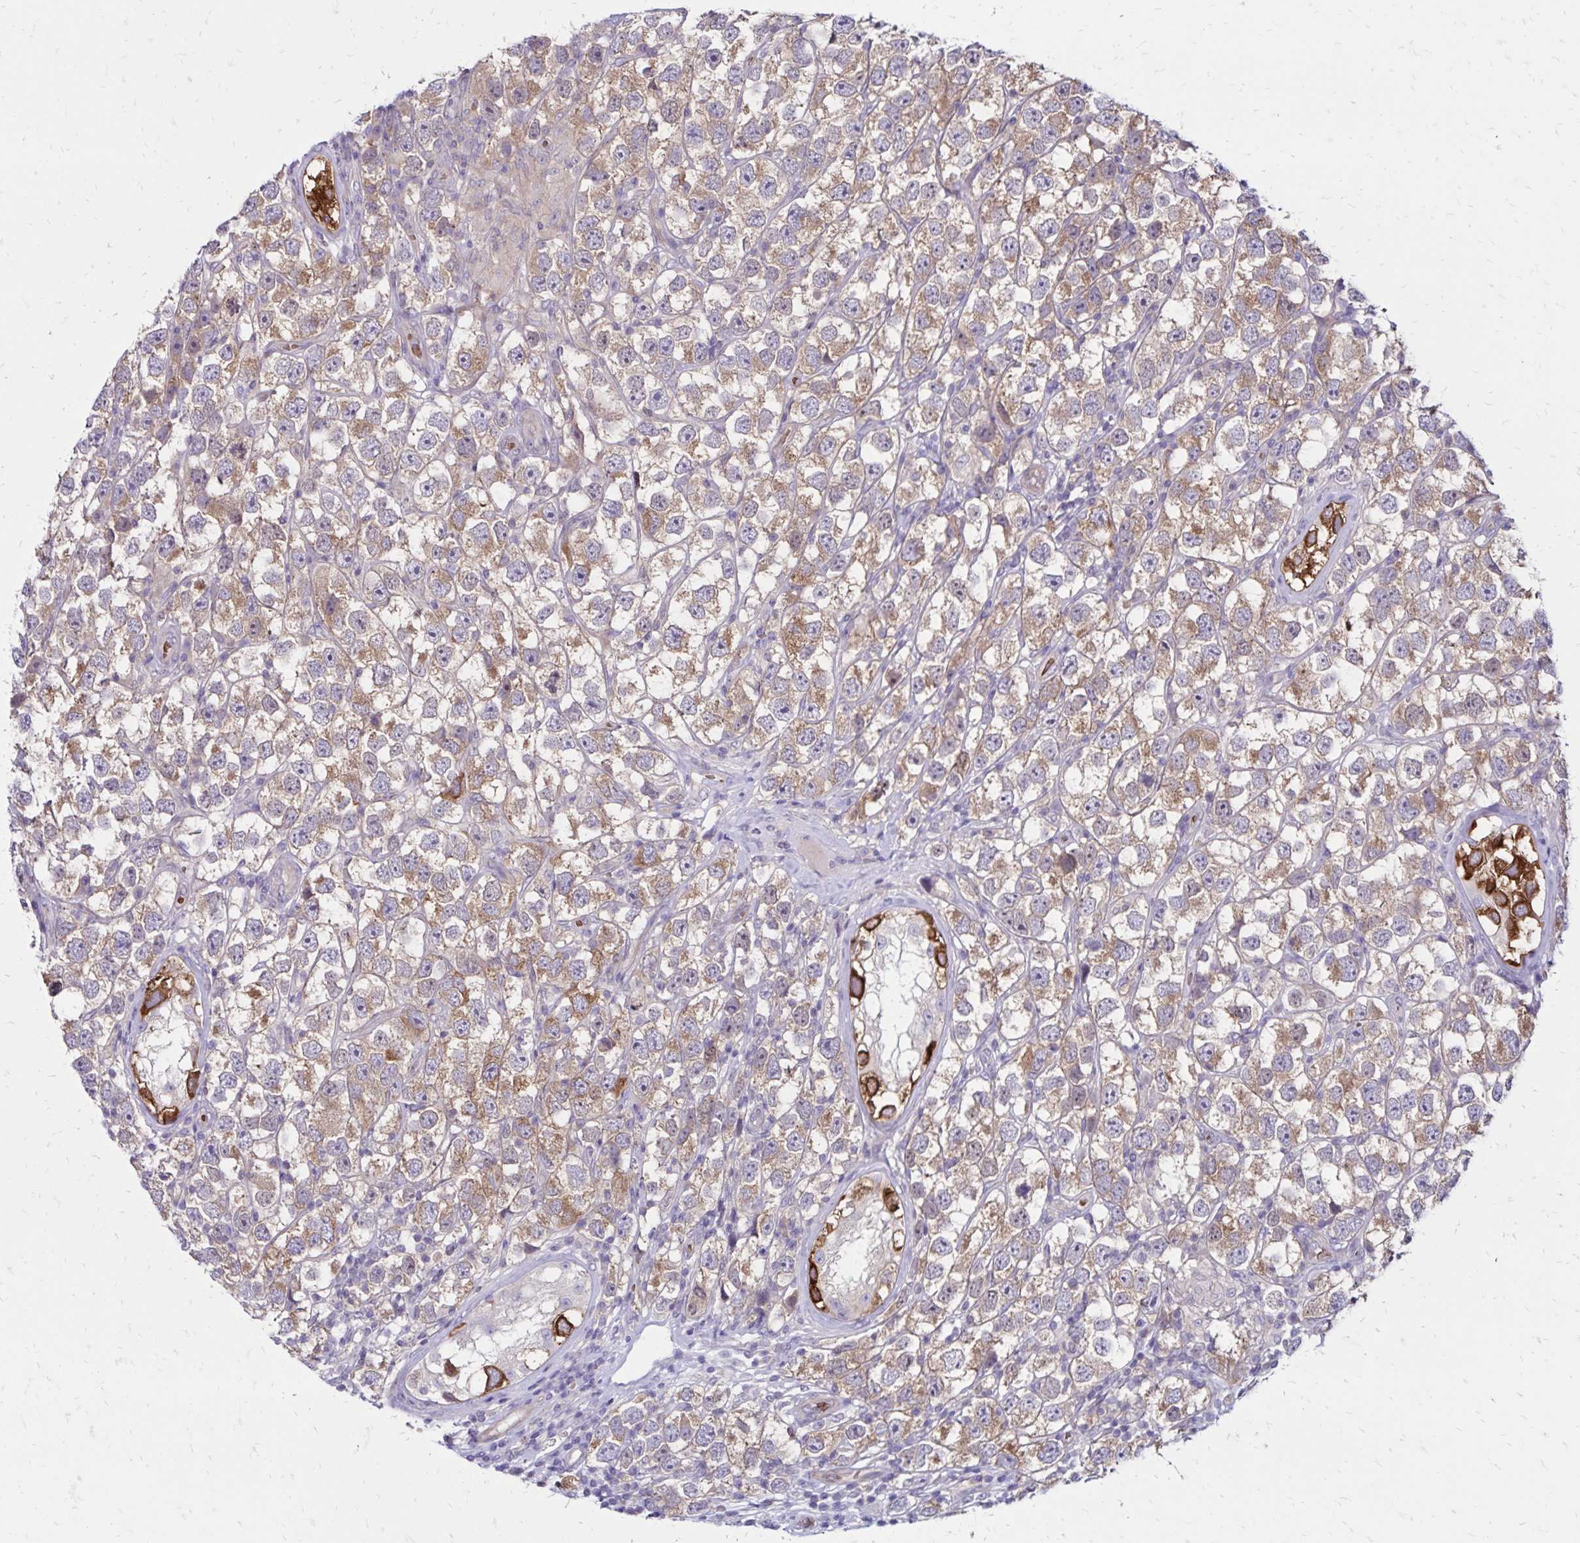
{"staining": {"intensity": "moderate", "quantity": ">75%", "location": "cytoplasmic/membranous"}, "tissue": "testis cancer", "cell_type": "Tumor cells", "image_type": "cancer", "snomed": [{"axis": "morphology", "description": "Seminoma, NOS"}, {"axis": "topography", "description": "Testis"}], "caption": "An immunohistochemistry (IHC) photomicrograph of tumor tissue is shown. Protein staining in brown highlights moderate cytoplasmic/membranous positivity in testis cancer (seminoma) within tumor cells.", "gene": "FSD1", "patient": {"sex": "male", "age": 26}}